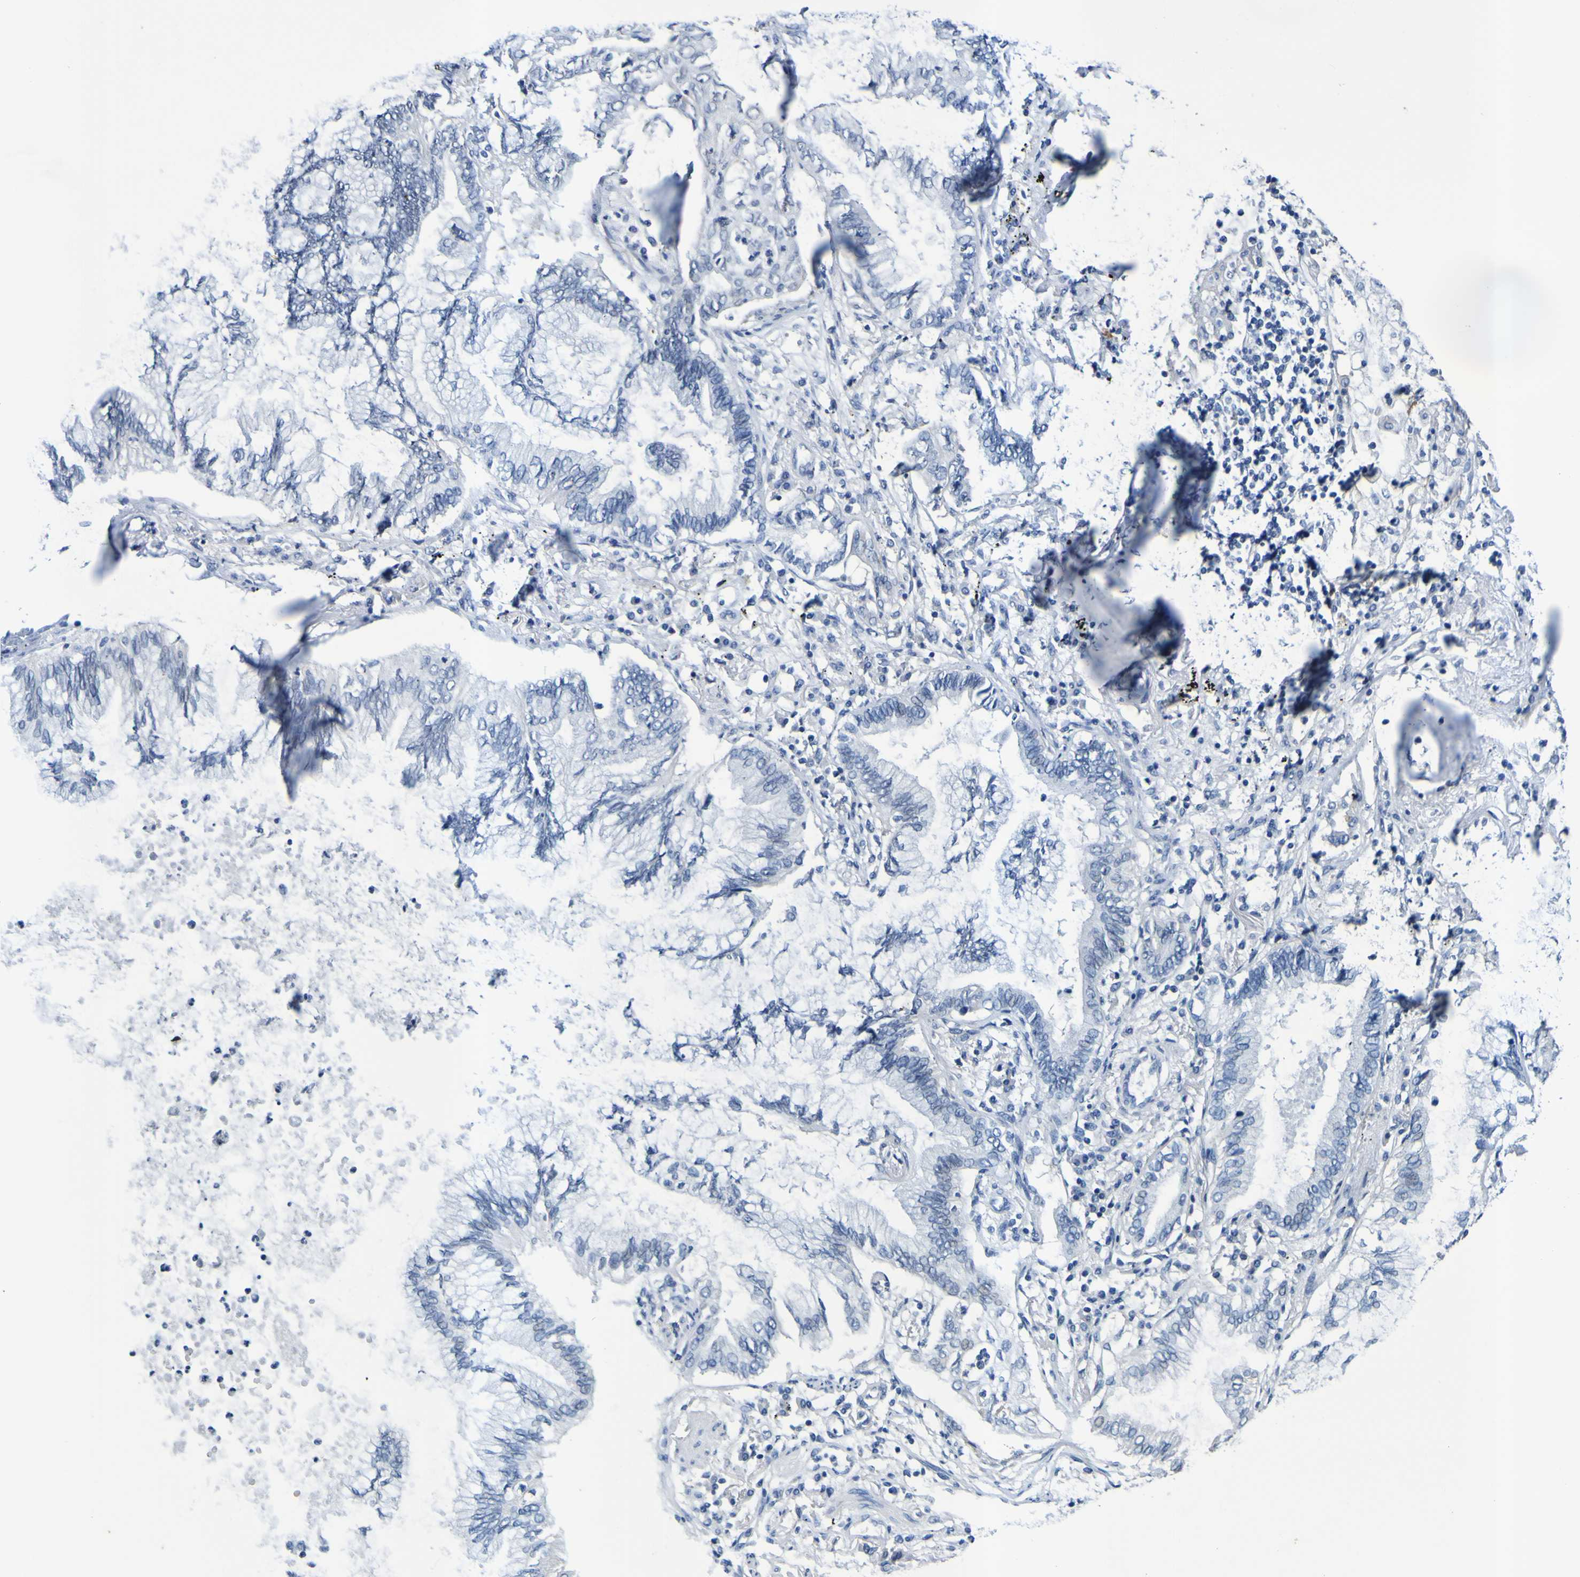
{"staining": {"intensity": "negative", "quantity": "none", "location": "none"}, "tissue": "lung cancer", "cell_type": "Tumor cells", "image_type": "cancer", "snomed": [{"axis": "morphology", "description": "Normal tissue, NOS"}, {"axis": "morphology", "description": "Adenocarcinoma, NOS"}, {"axis": "topography", "description": "Bronchus"}, {"axis": "topography", "description": "Lung"}], "caption": "There is no significant positivity in tumor cells of lung adenocarcinoma.", "gene": "VMA21", "patient": {"sex": "female", "age": 70}}